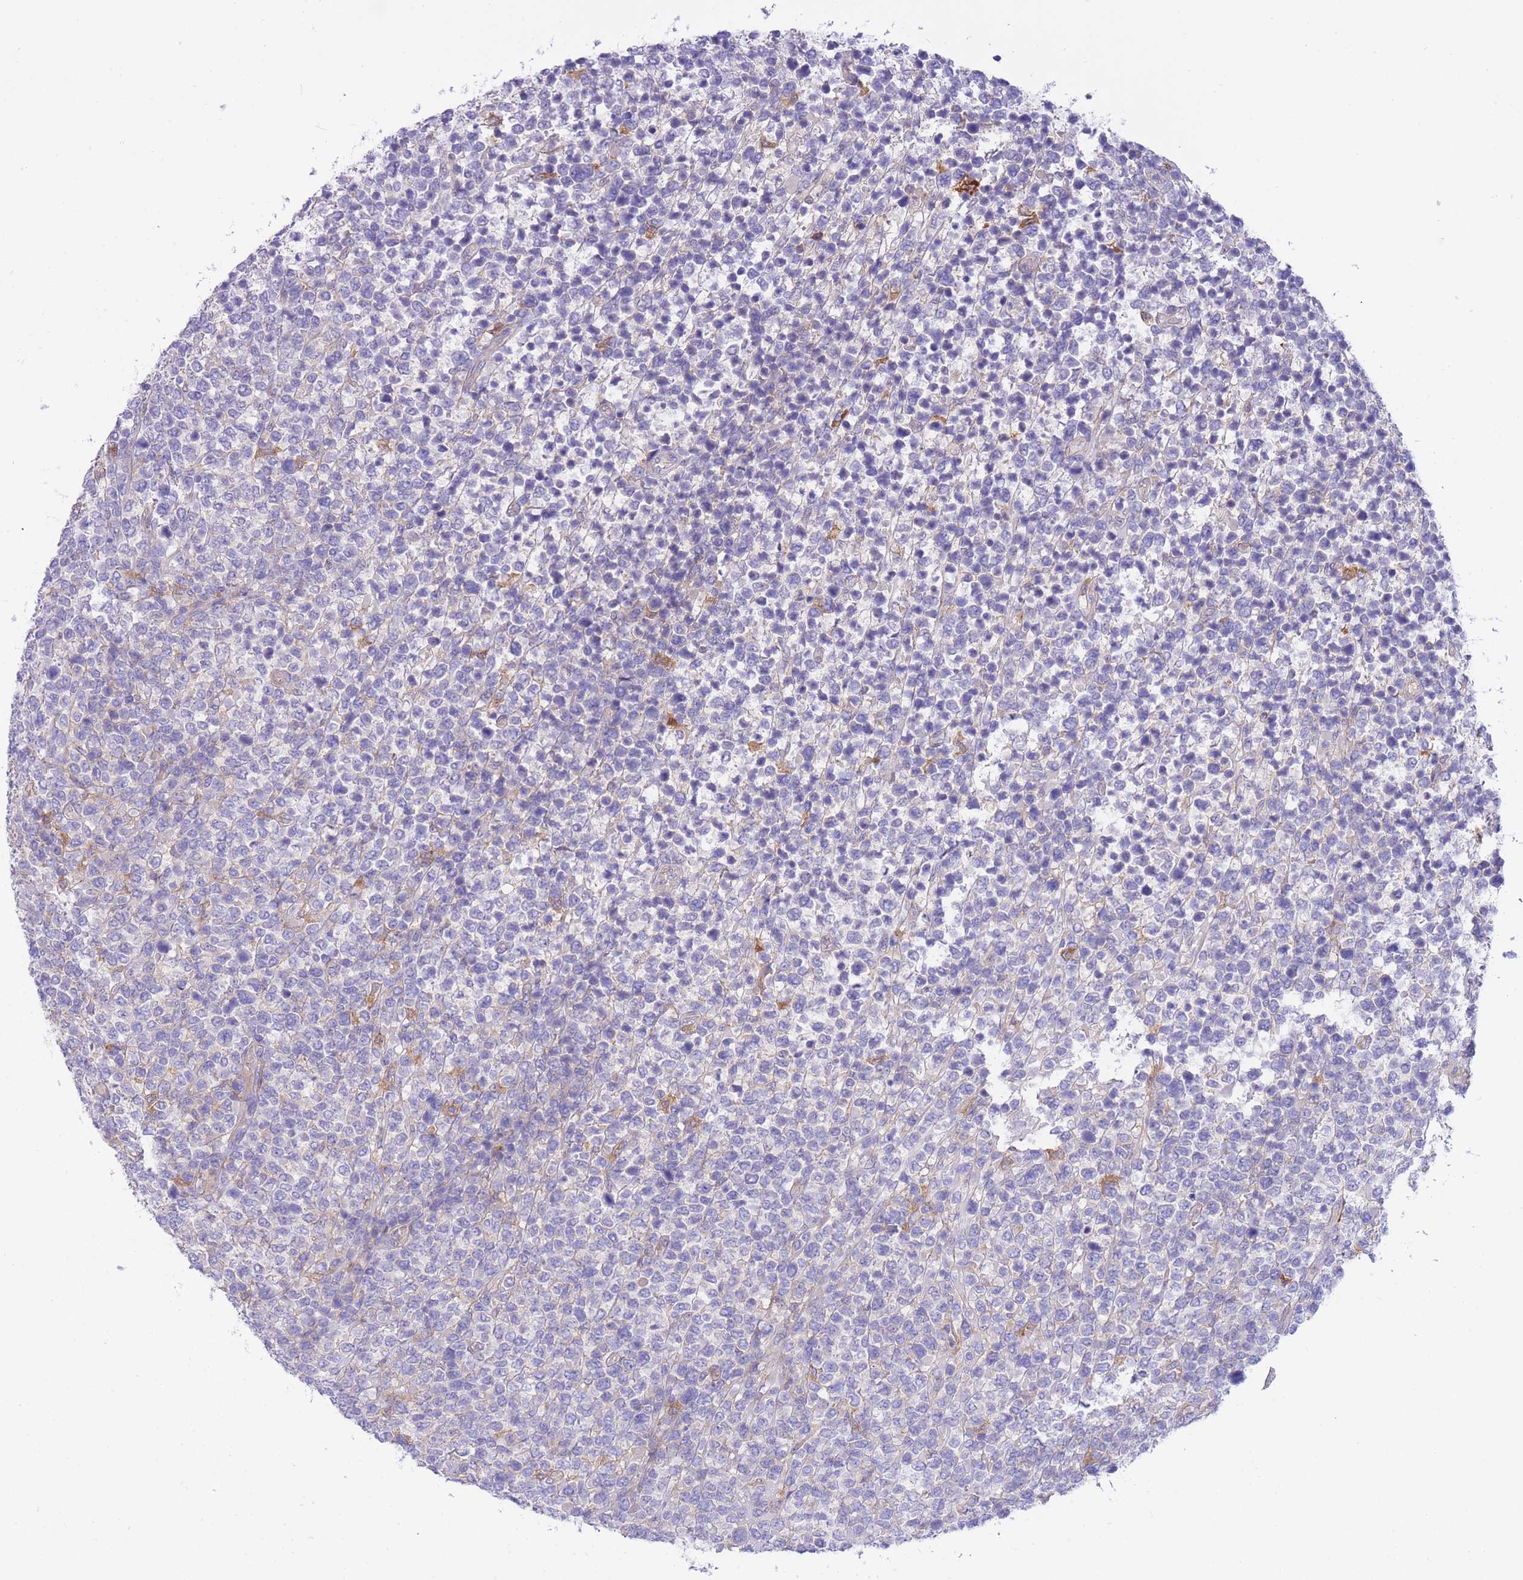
{"staining": {"intensity": "negative", "quantity": "none", "location": "none"}, "tissue": "lymphoma", "cell_type": "Tumor cells", "image_type": "cancer", "snomed": [{"axis": "morphology", "description": "Malignant lymphoma, non-Hodgkin's type, High grade"}, {"axis": "topography", "description": "Soft tissue"}], "caption": "DAB immunohistochemical staining of human lymphoma shows no significant positivity in tumor cells.", "gene": "NAMPT", "patient": {"sex": "female", "age": 56}}